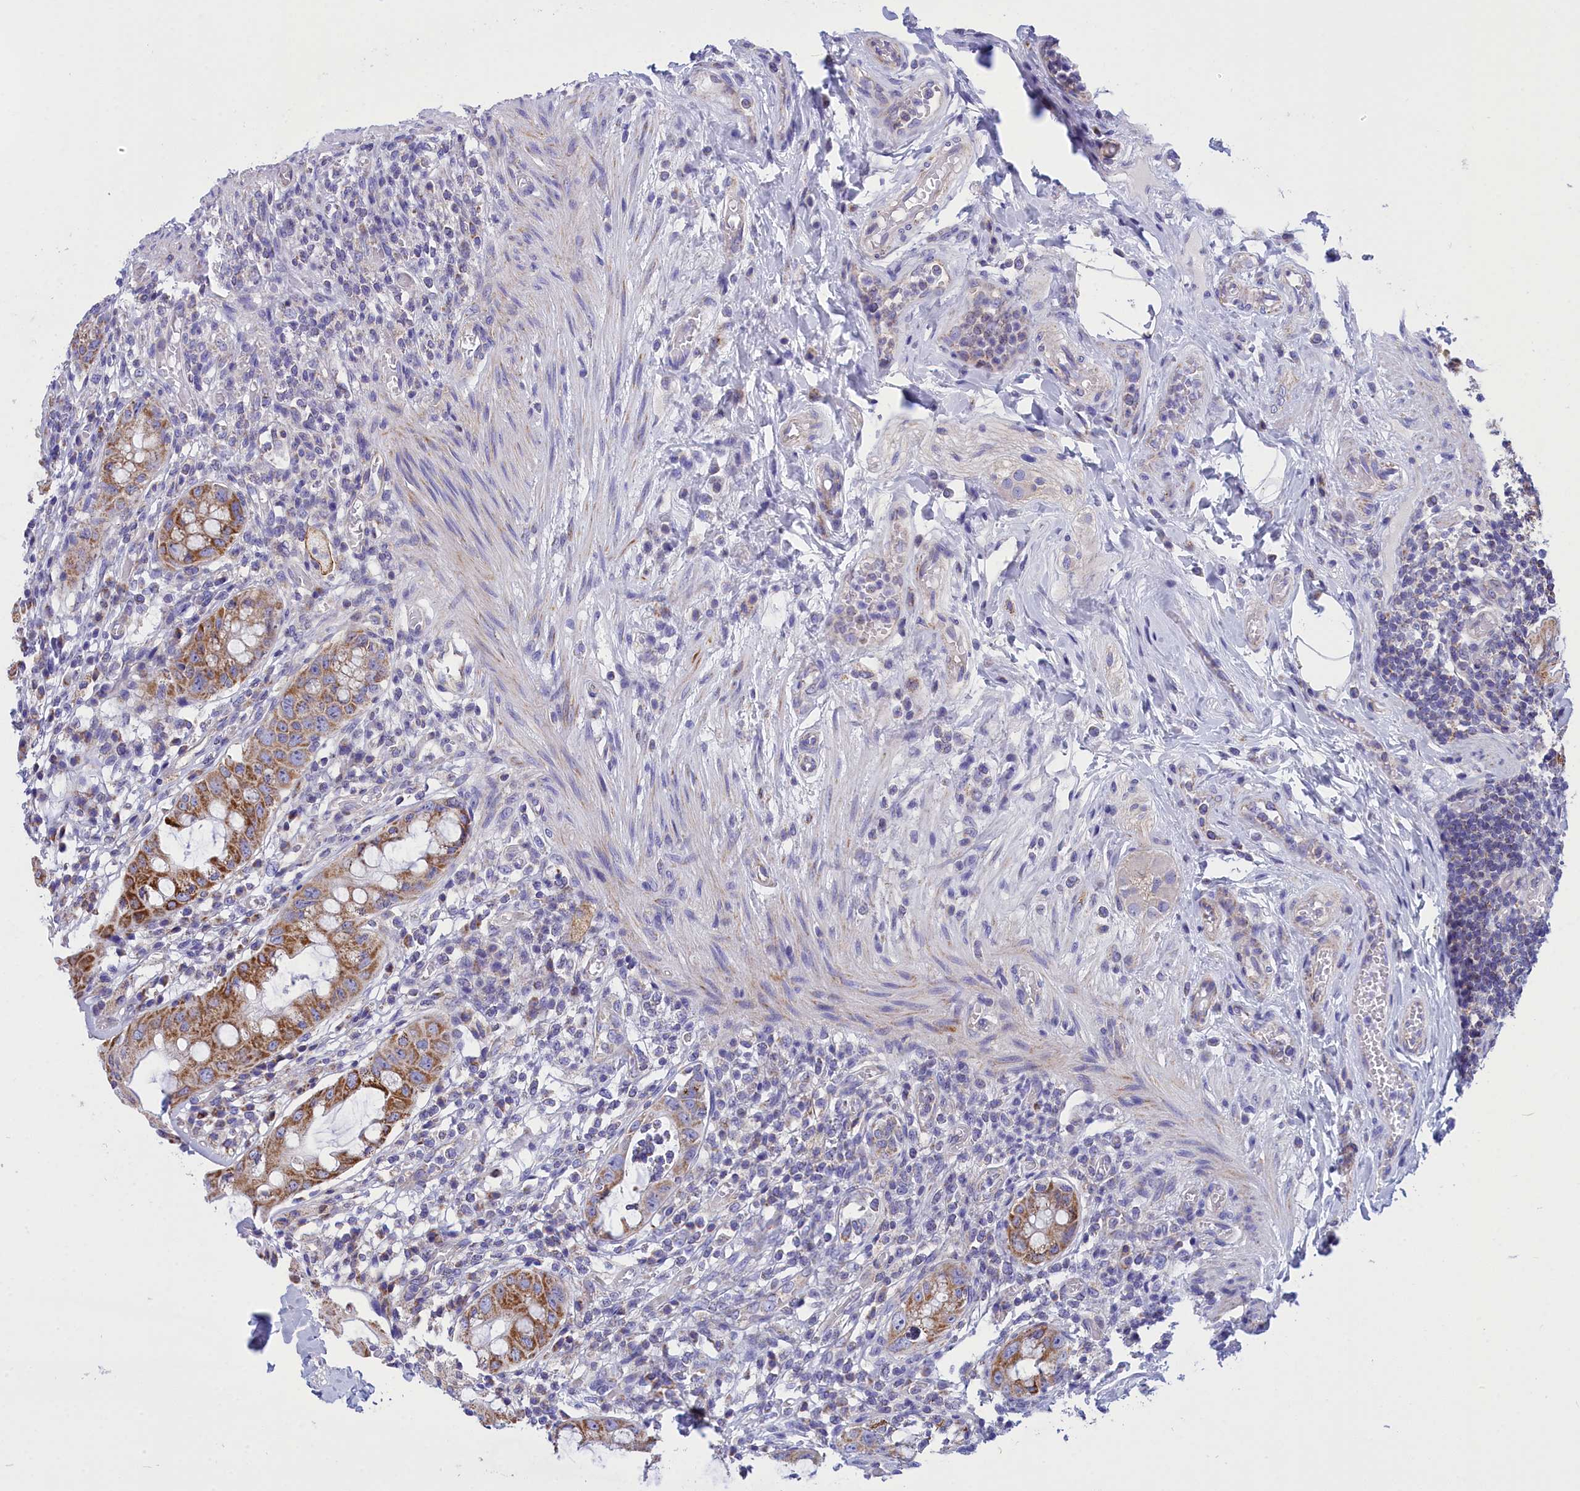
{"staining": {"intensity": "moderate", "quantity": ">75%", "location": "cytoplasmic/membranous"}, "tissue": "rectum", "cell_type": "Glandular cells", "image_type": "normal", "snomed": [{"axis": "morphology", "description": "Normal tissue, NOS"}, {"axis": "topography", "description": "Rectum"}], "caption": "Unremarkable rectum reveals moderate cytoplasmic/membranous expression in about >75% of glandular cells.", "gene": "CCRL2", "patient": {"sex": "female", "age": 57}}